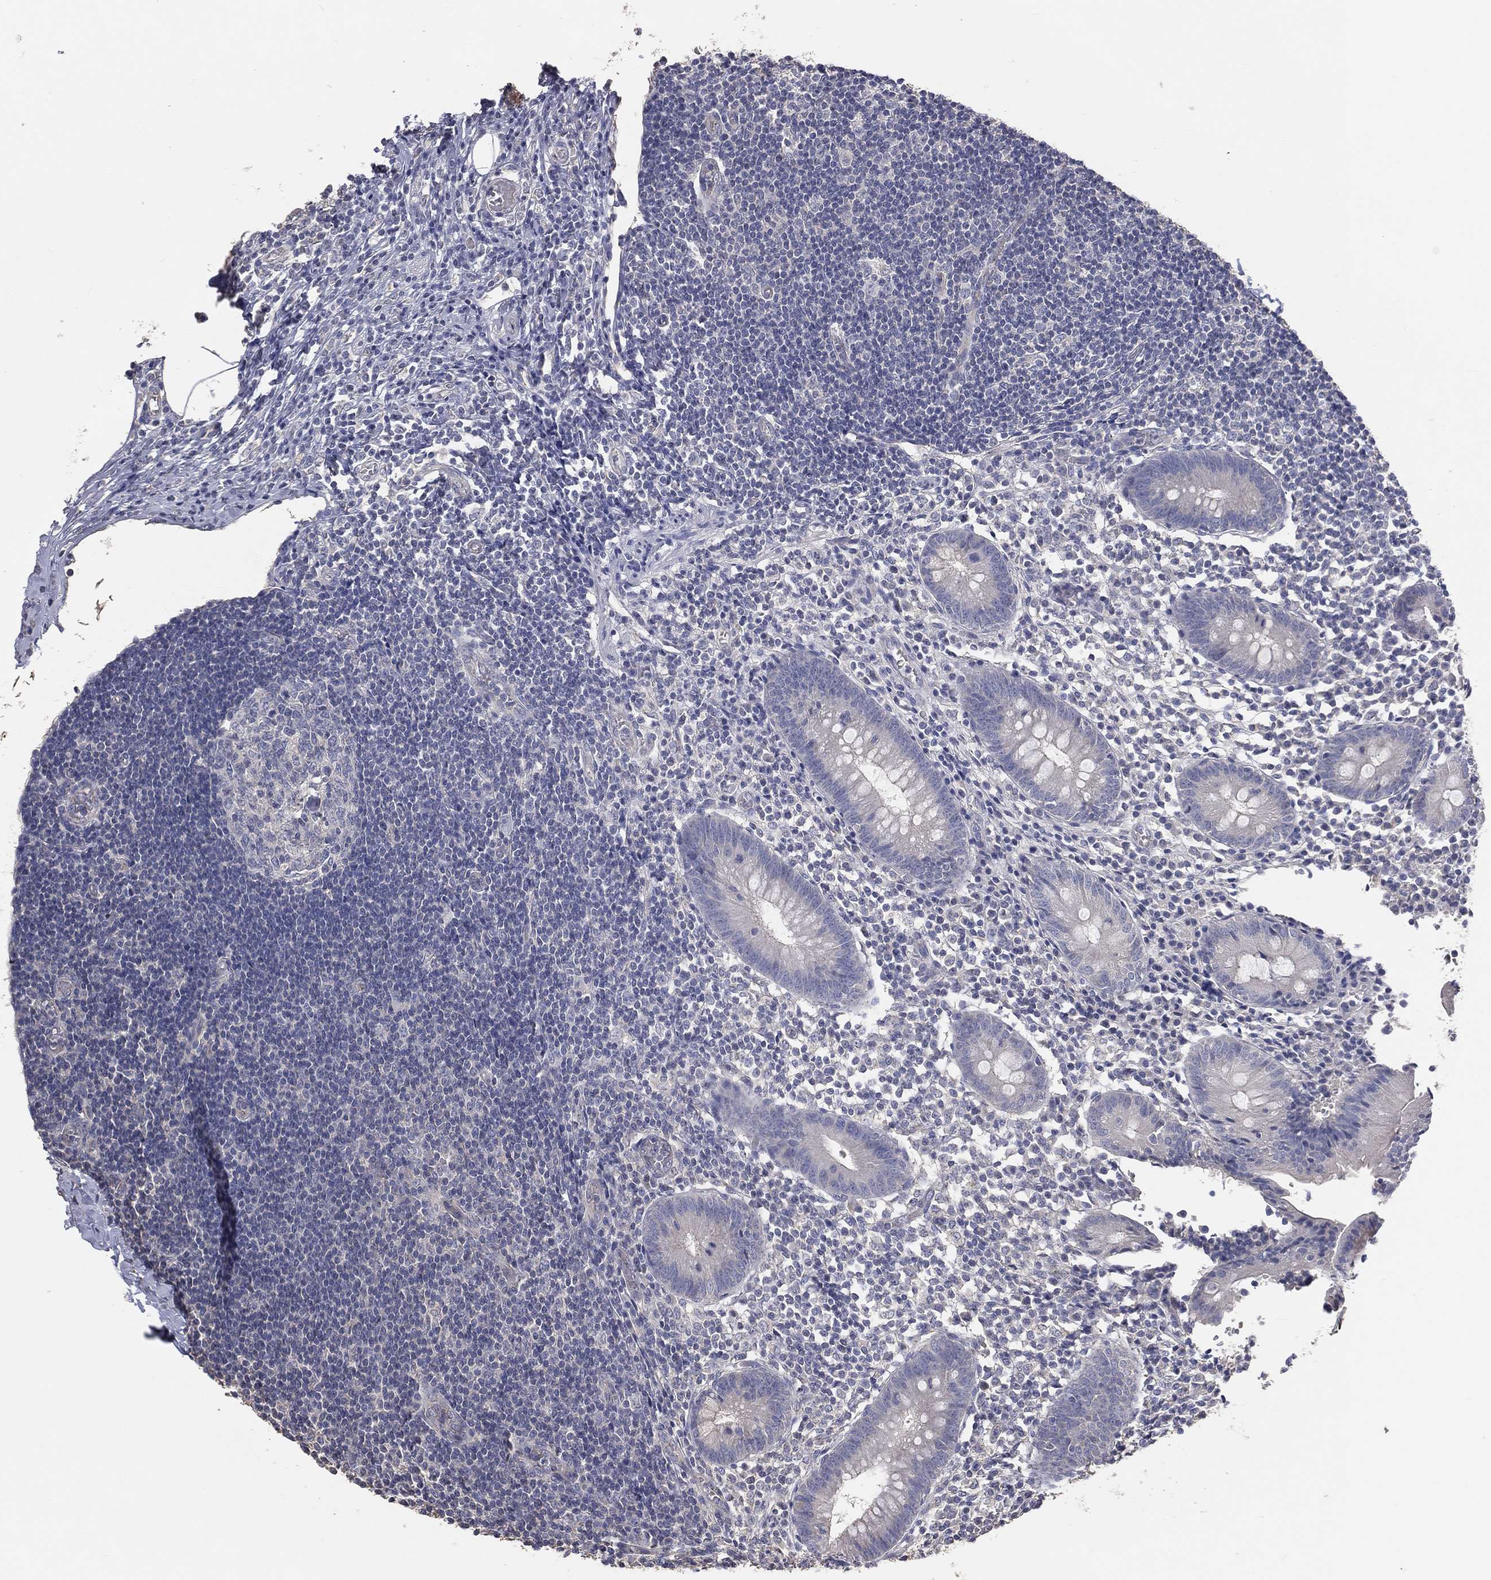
{"staining": {"intensity": "negative", "quantity": "none", "location": "none"}, "tissue": "appendix", "cell_type": "Glandular cells", "image_type": "normal", "snomed": [{"axis": "morphology", "description": "Normal tissue, NOS"}, {"axis": "topography", "description": "Appendix"}], "caption": "The immunohistochemistry (IHC) image has no significant staining in glandular cells of appendix.", "gene": "CROCC", "patient": {"sex": "female", "age": 40}}